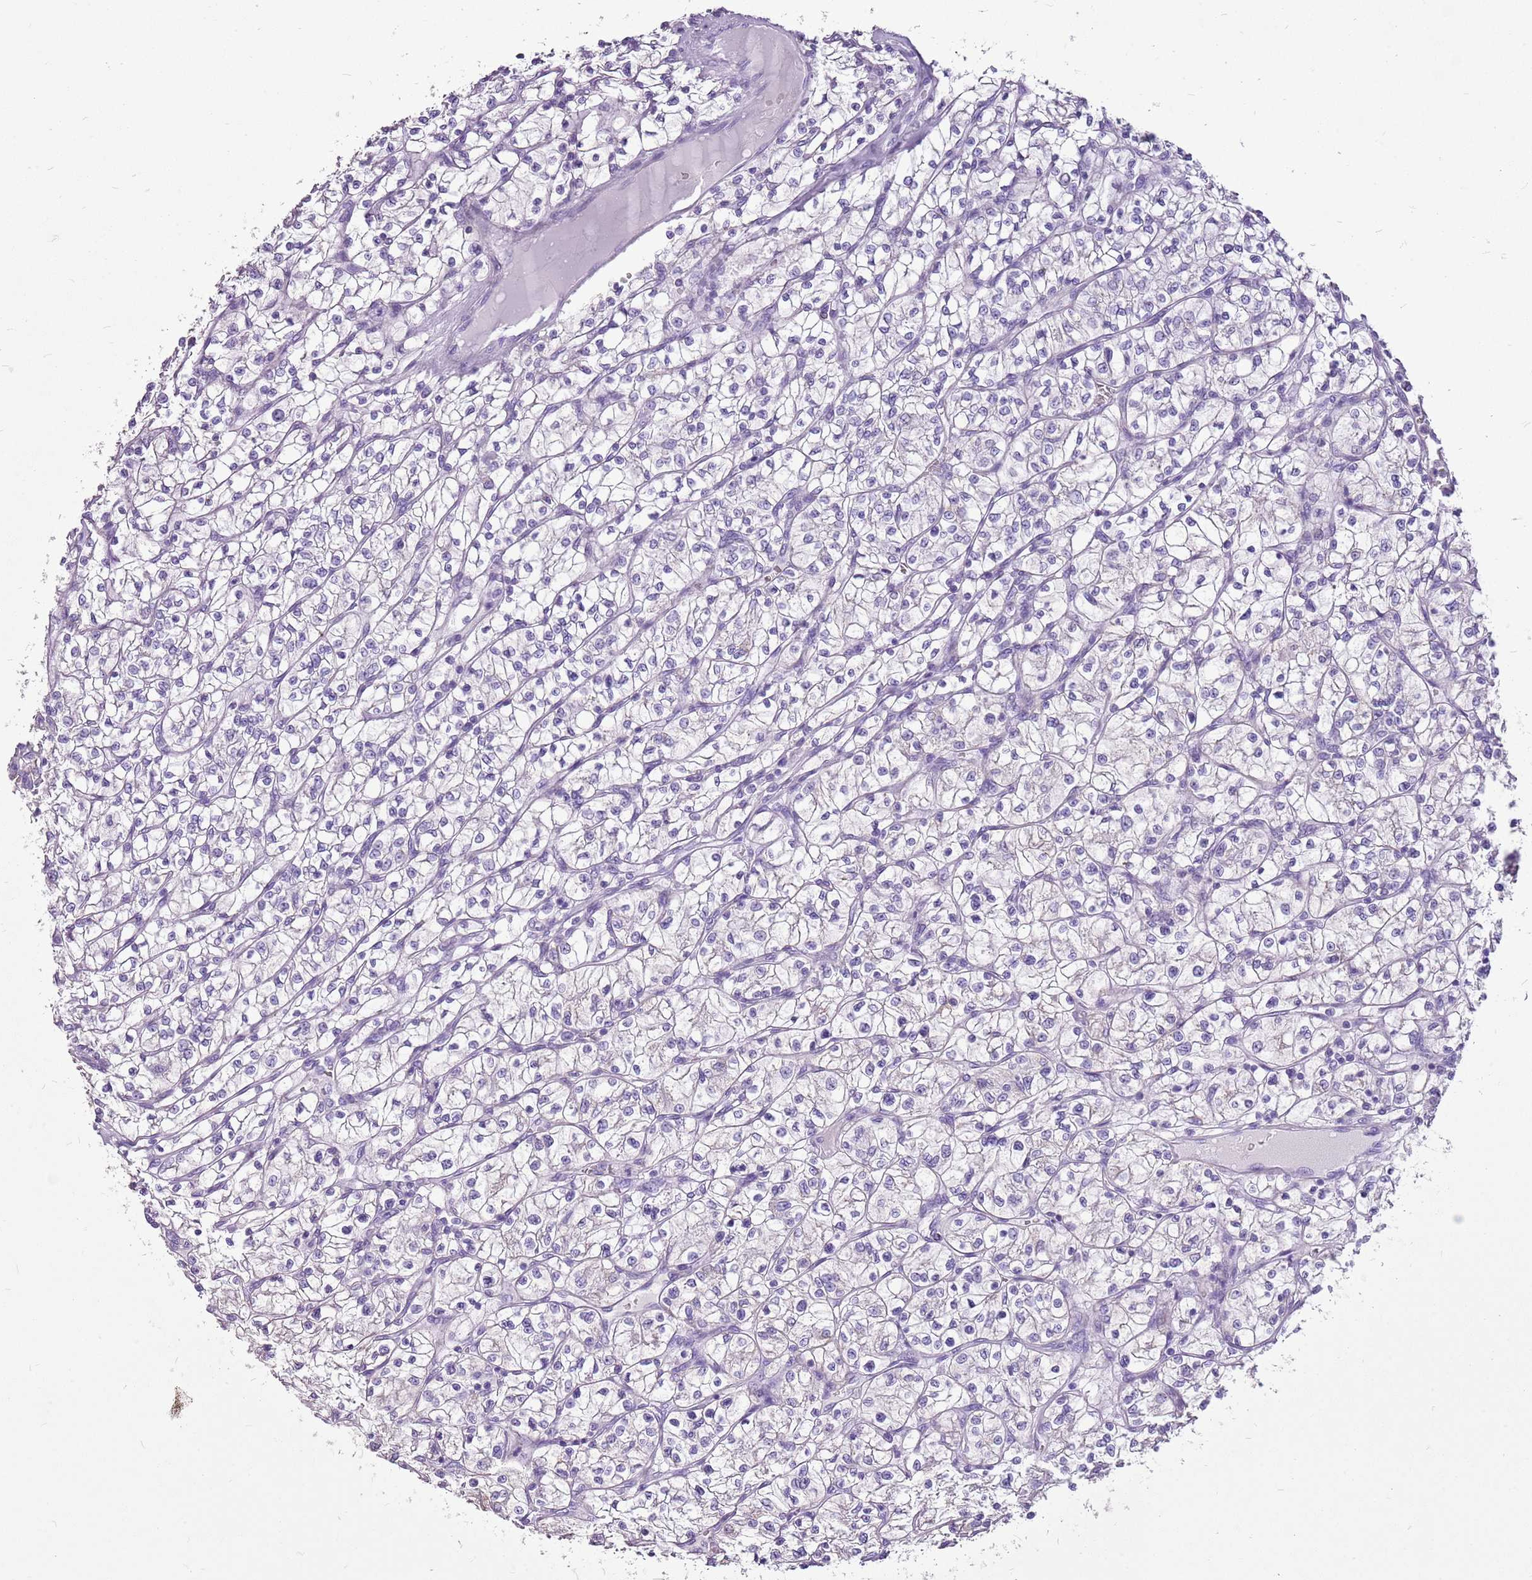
{"staining": {"intensity": "negative", "quantity": "none", "location": "none"}, "tissue": "renal cancer", "cell_type": "Tumor cells", "image_type": "cancer", "snomed": [{"axis": "morphology", "description": "Adenocarcinoma, NOS"}, {"axis": "topography", "description": "Kidney"}], "caption": "Tumor cells are negative for brown protein staining in renal cancer (adenocarcinoma). Nuclei are stained in blue.", "gene": "ACSS3", "patient": {"sex": "female", "age": 64}}